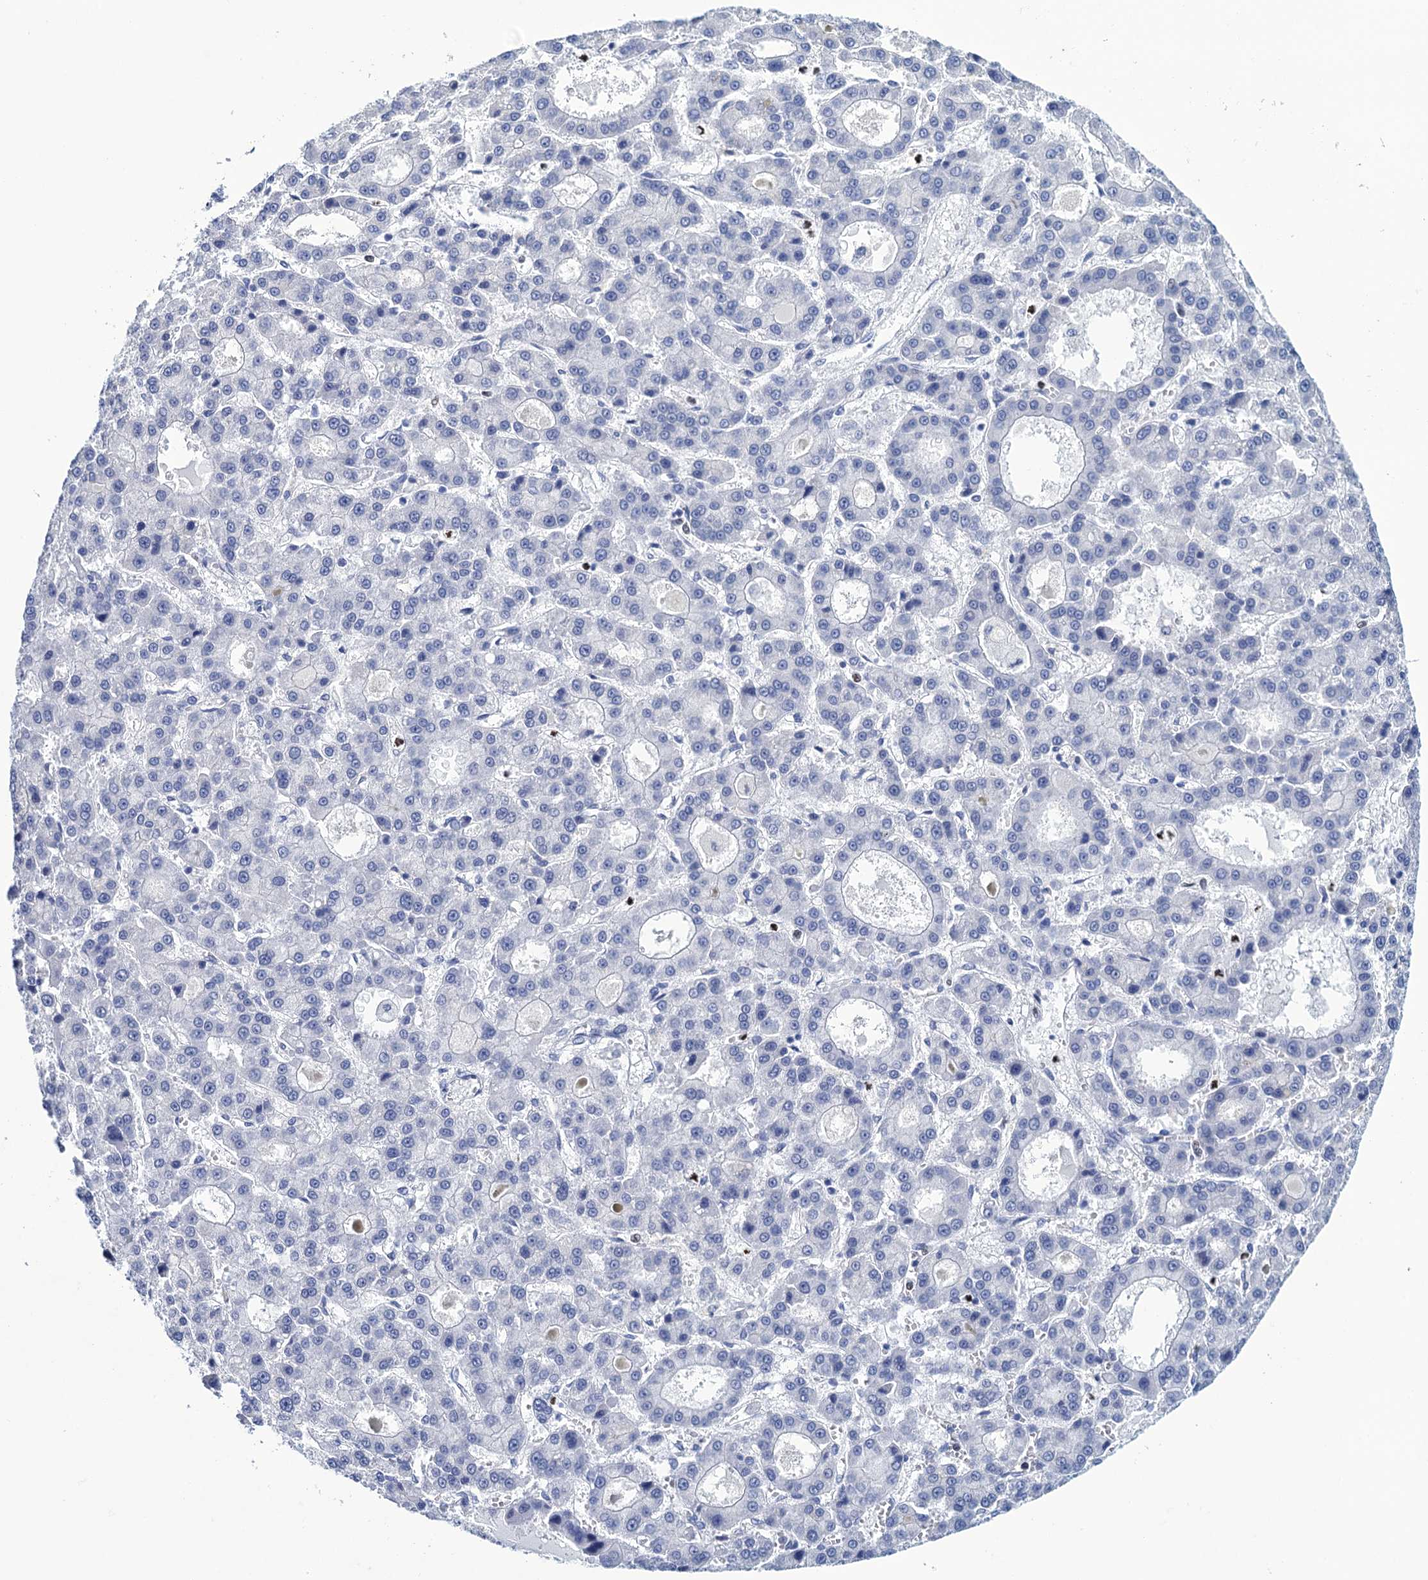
{"staining": {"intensity": "negative", "quantity": "none", "location": "none"}, "tissue": "liver cancer", "cell_type": "Tumor cells", "image_type": "cancer", "snomed": [{"axis": "morphology", "description": "Carcinoma, Hepatocellular, NOS"}, {"axis": "topography", "description": "Liver"}], "caption": "Immunohistochemical staining of human liver cancer displays no significant staining in tumor cells.", "gene": "RHCG", "patient": {"sex": "male", "age": 70}}